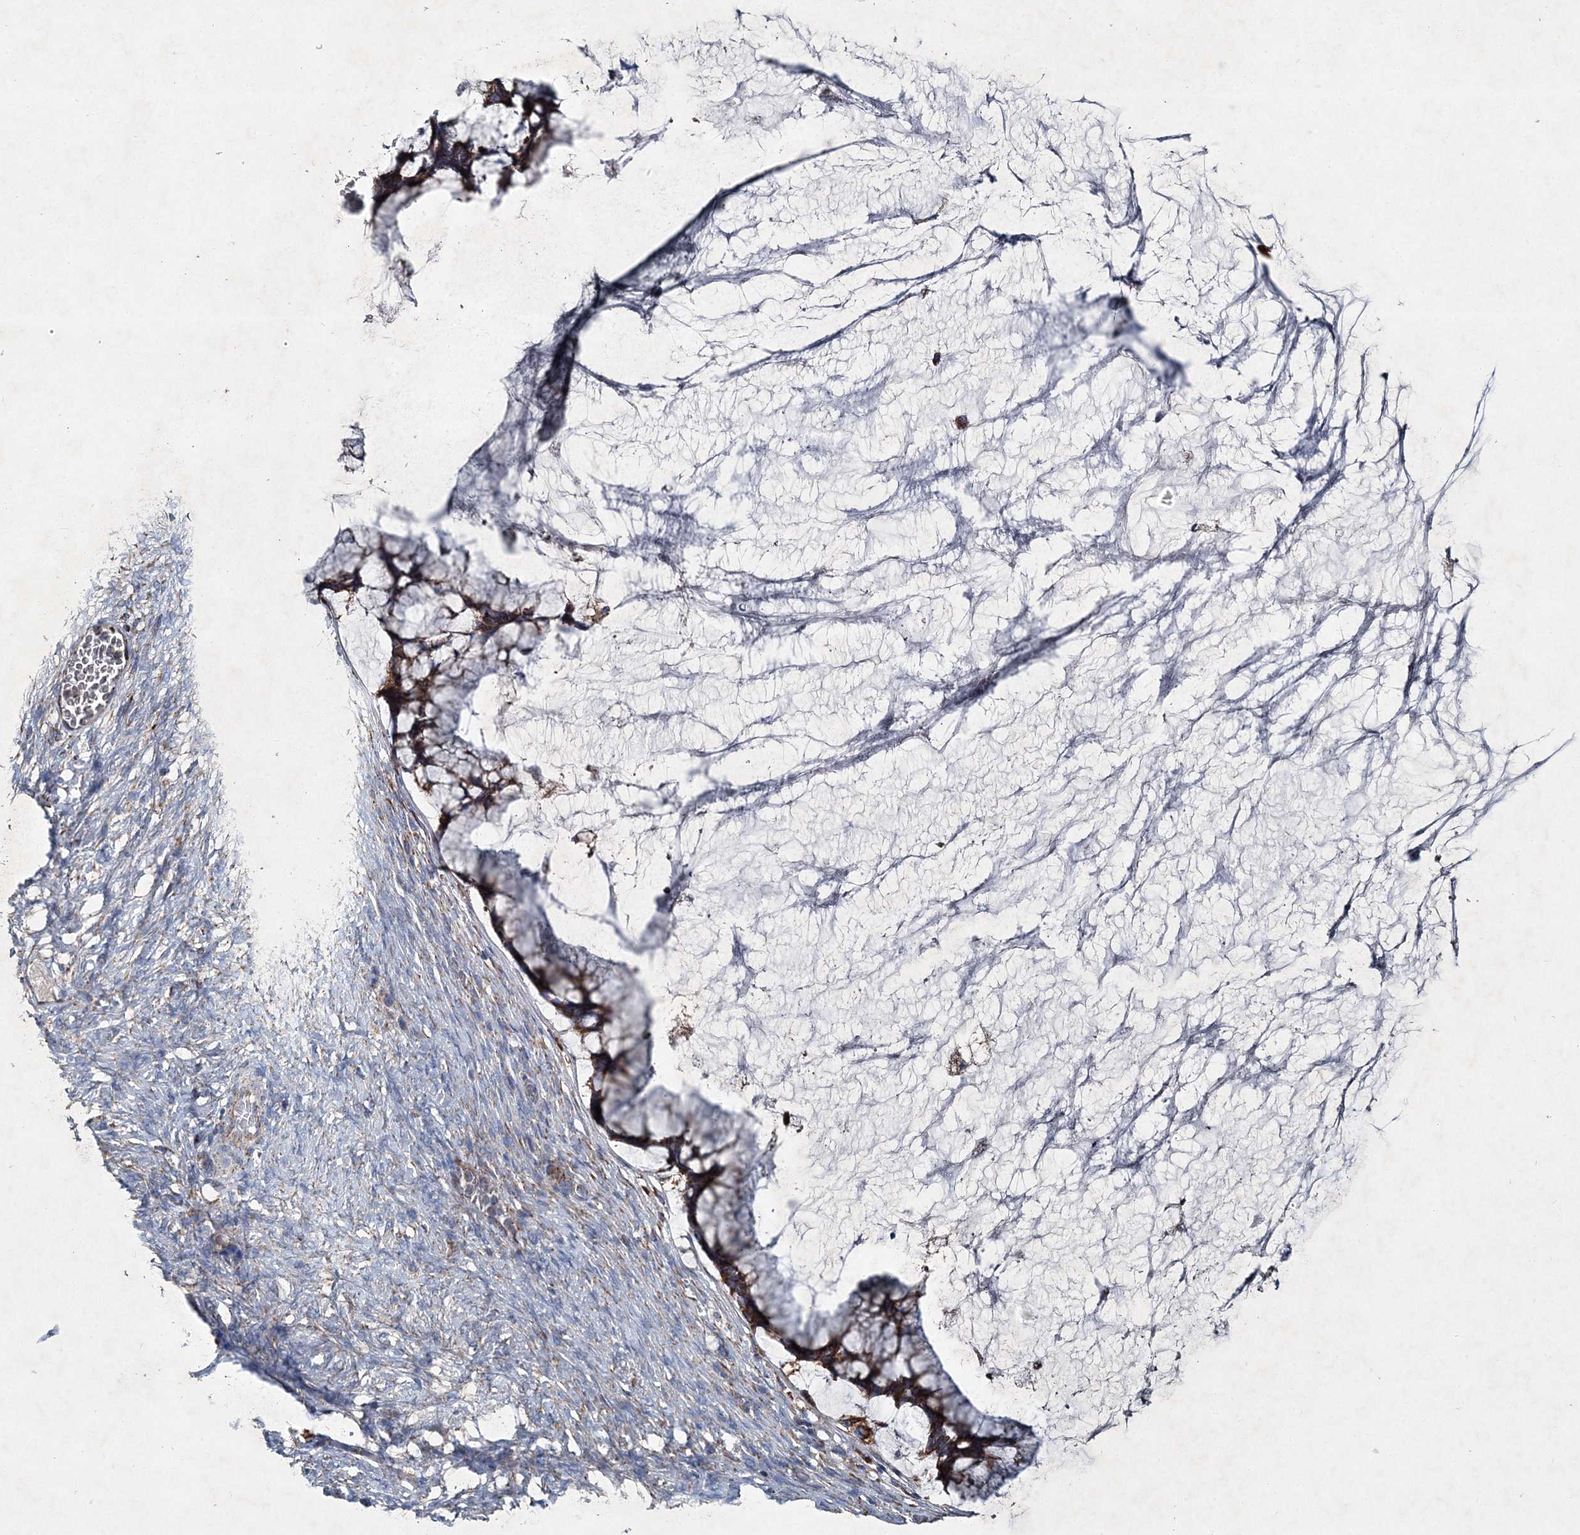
{"staining": {"intensity": "strong", "quantity": ">75%", "location": "cytoplasmic/membranous"}, "tissue": "ovarian cancer", "cell_type": "Tumor cells", "image_type": "cancer", "snomed": [{"axis": "morphology", "description": "Cystadenocarcinoma, mucinous, NOS"}, {"axis": "topography", "description": "Ovary"}], "caption": "A histopathology image of mucinous cystadenocarcinoma (ovarian) stained for a protein shows strong cytoplasmic/membranous brown staining in tumor cells.", "gene": "SPAG16", "patient": {"sex": "female", "age": 42}}